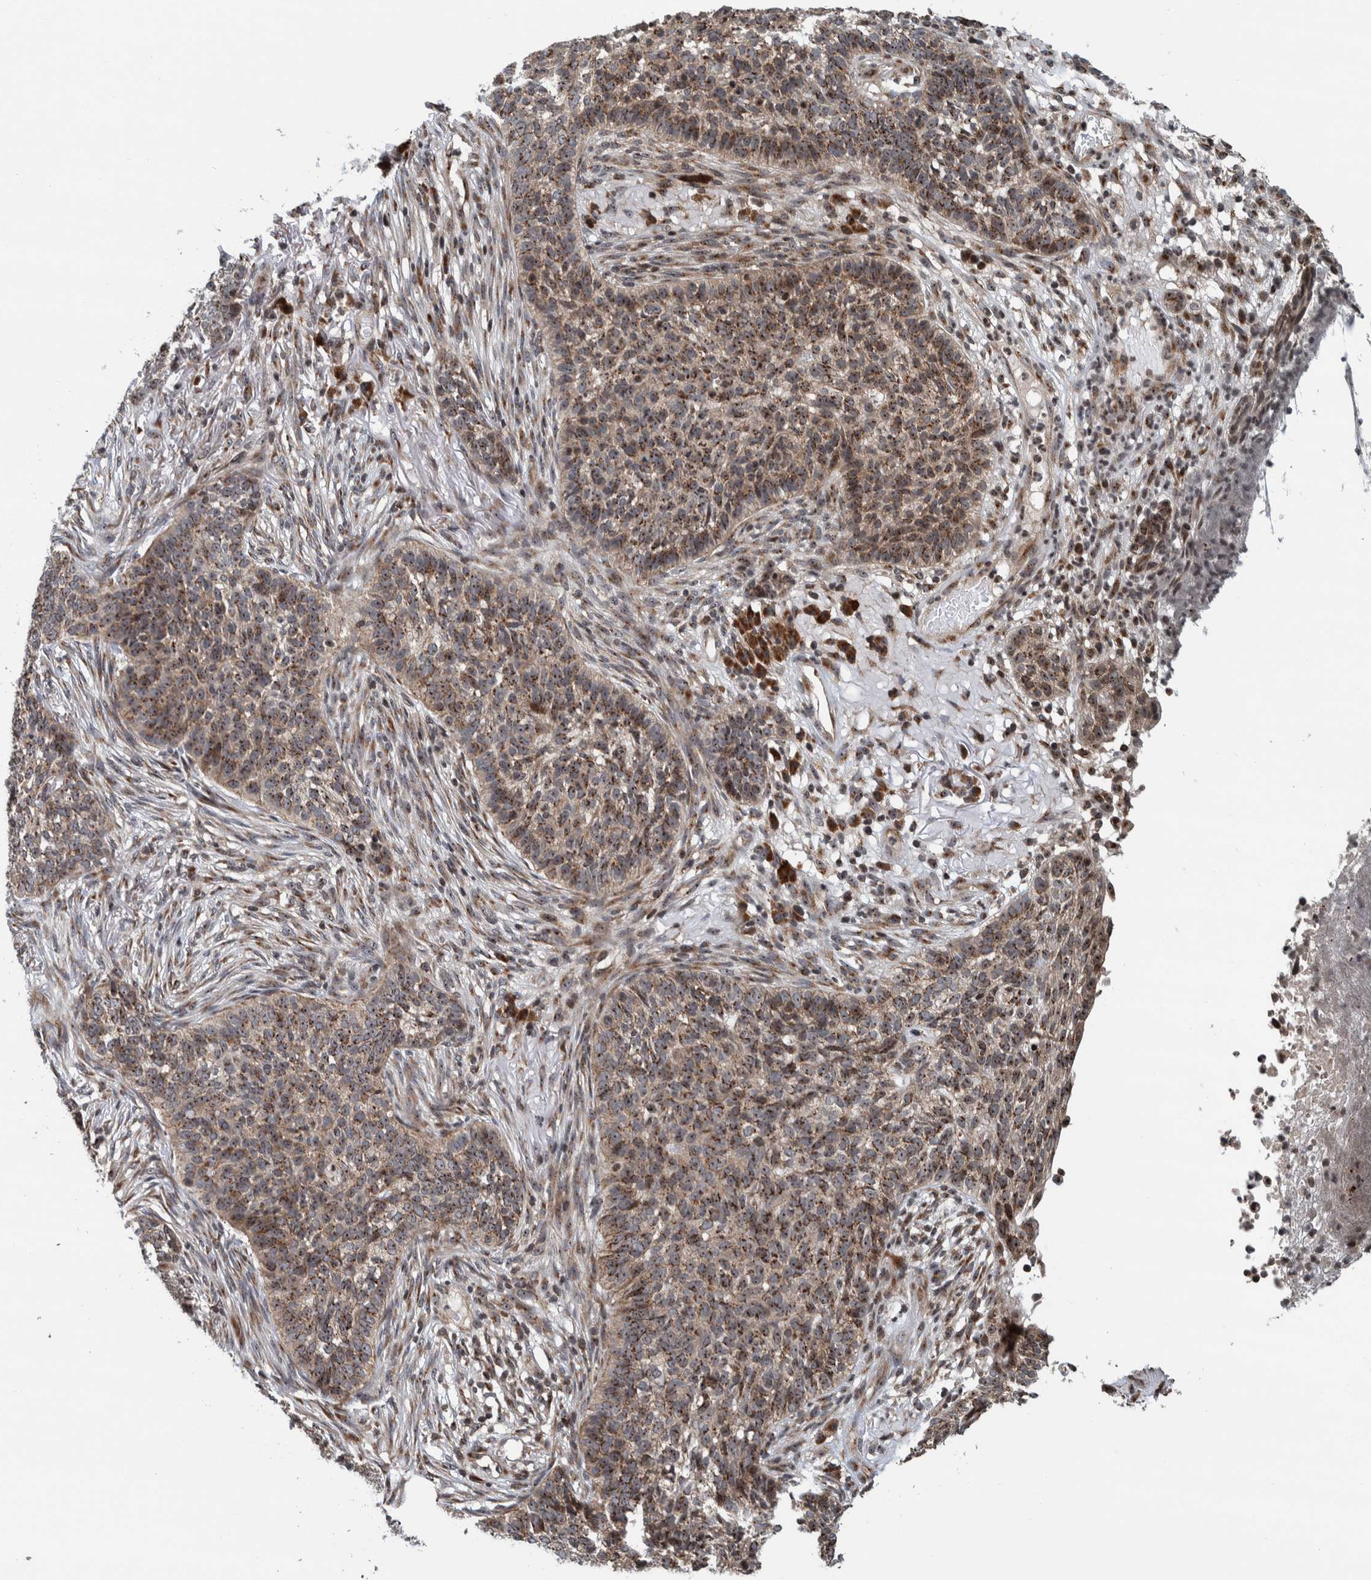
{"staining": {"intensity": "moderate", "quantity": "25%-75%", "location": "cytoplasmic/membranous,nuclear"}, "tissue": "skin cancer", "cell_type": "Tumor cells", "image_type": "cancer", "snomed": [{"axis": "morphology", "description": "Basal cell carcinoma"}, {"axis": "topography", "description": "Skin"}], "caption": "Basal cell carcinoma (skin) stained for a protein demonstrates moderate cytoplasmic/membranous and nuclear positivity in tumor cells. The staining is performed using DAB (3,3'-diaminobenzidine) brown chromogen to label protein expression. The nuclei are counter-stained blue using hematoxylin.", "gene": "CCDC182", "patient": {"sex": "male", "age": 85}}